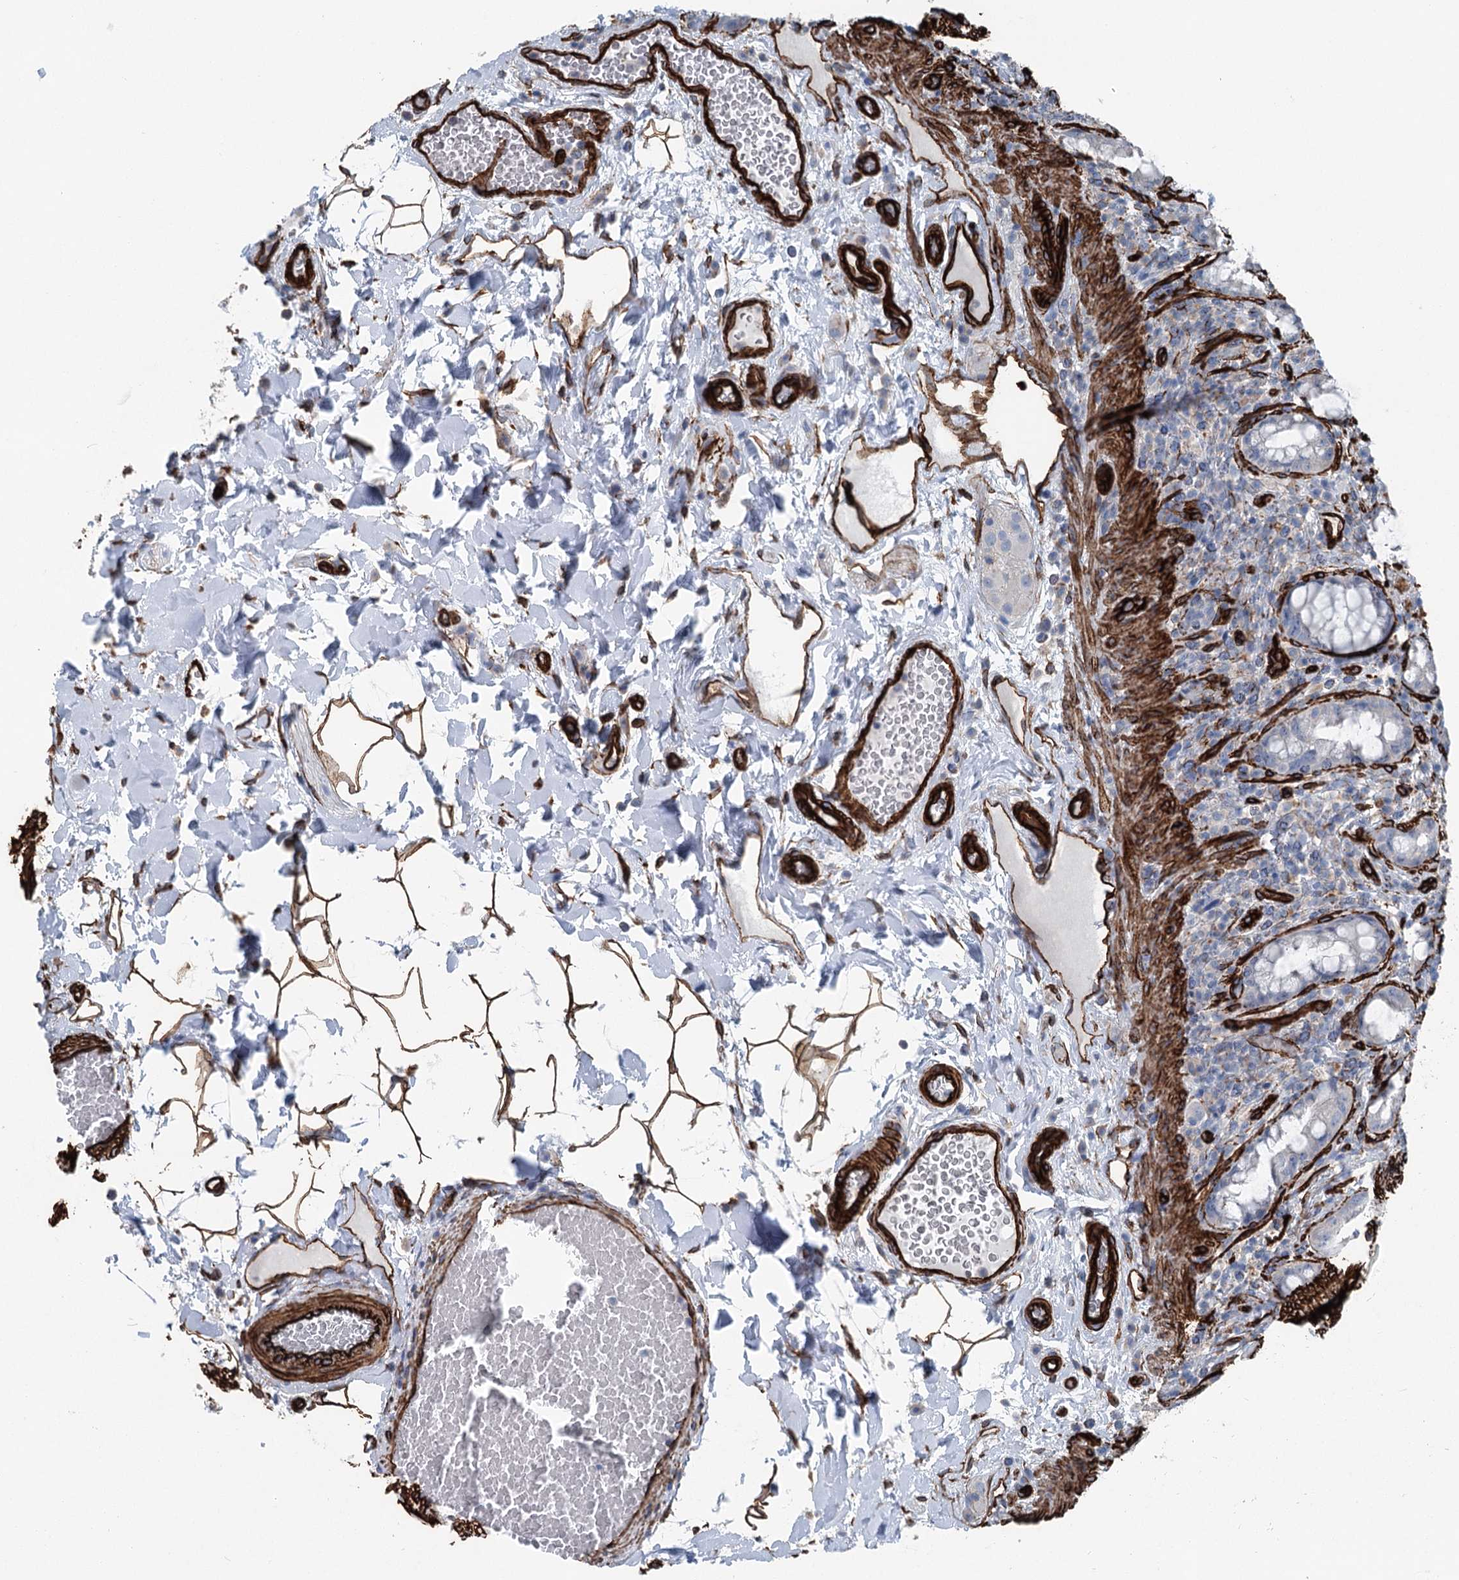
{"staining": {"intensity": "negative", "quantity": "none", "location": "none"}, "tissue": "rectum", "cell_type": "Glandular cells", "image_type": "normal", "snomed": [{"axis": "morphology", "description": "Normal tissue, NOS"}, {"axis": "topography", "description": "Rectum"}], "caption": "High magnification brightfield microscopy of normal rectum stained with DAB (3,3'-diaminobenzidine) (brown) and counterstained with hematoxylin (blue): glandular cells show no significant expression. (DAB (3,3'-diaminobenzidine) IHC, high magnification).", "gene": "IQSEC1", "patient": {"sex": "female", "age": 57}}